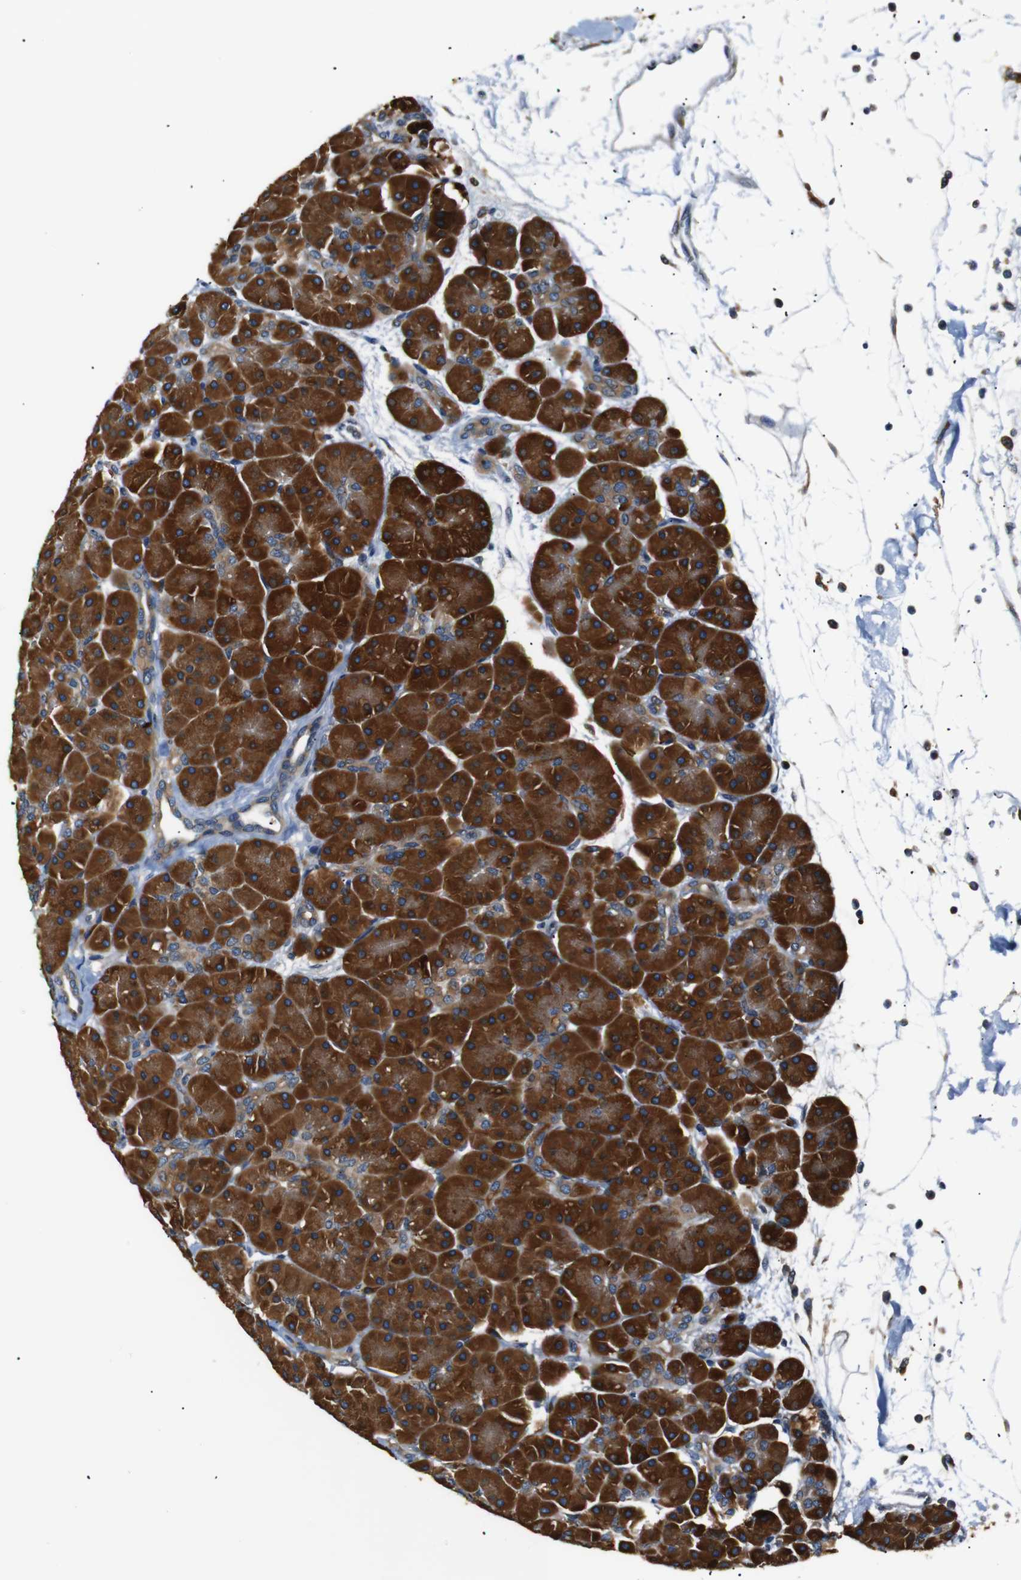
{"staining": {"intensity": "strong", "quantity": ">75%", "location": "cytoplasmic/membranous"}, "tissue": "pancreas", "cell_type": "Exocrine glandular cells", "image_type": "normal", "snomed": [{"axis": "morphology", "description": "Normal tissue, NOS"}, {"axis": "topography", "description": "Pancreas"}], "caption": "A high-resolution micrograph shows immunohistochemistry staining of benign pancreas, which exhibits strong cytoplasmic/membranous positivity in approximately >75% of exocrine glandular cells.", "gene": "TMED2", "patient": {"sex": "male", "age": 66}}